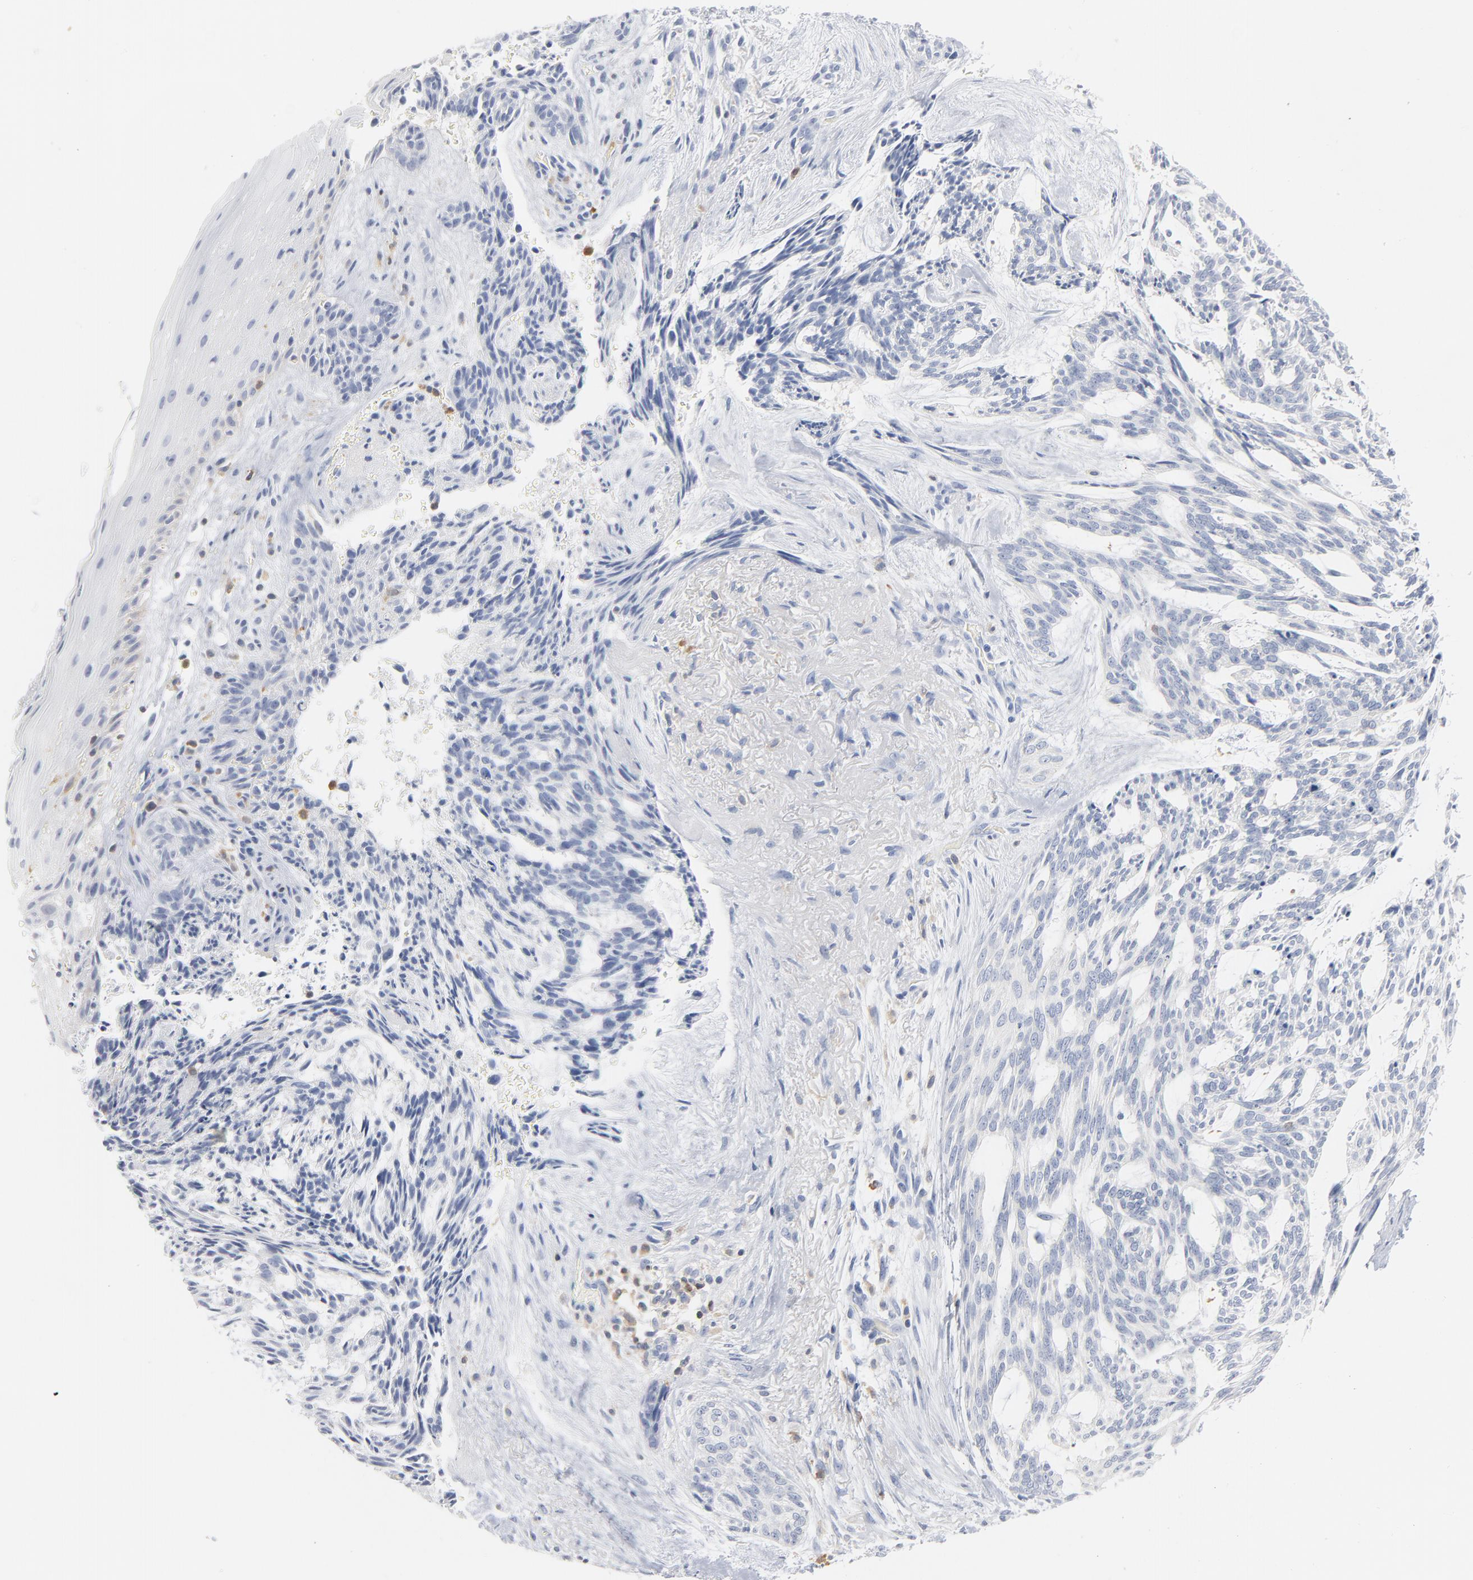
{"staining": {"intensity": "negative", "quantity": "none", "location": "none"}, "tissue": "skin cancer", "cell_type": "Tumor cells", "image_type": "cancer", "snomed": [{"axis": "morphology", "description": "Normal tissue, NOS"}, {"axis": "morphology", "description": "Basal cell carcinoma"}, {"axis": "topography", "description": "Skin"}], "caption": "DAB (3,3'-diaminobenzidine) immunohistochemical staining of human basal cell carcinoma (skin) shows no significant positivity in tumor cells. (DAB immunohistochemistry (IHC) visualized using brightfield microscopy, high magnification).", "gene": "PTK2B", "patient": {"sex": "female", "age": 71}}